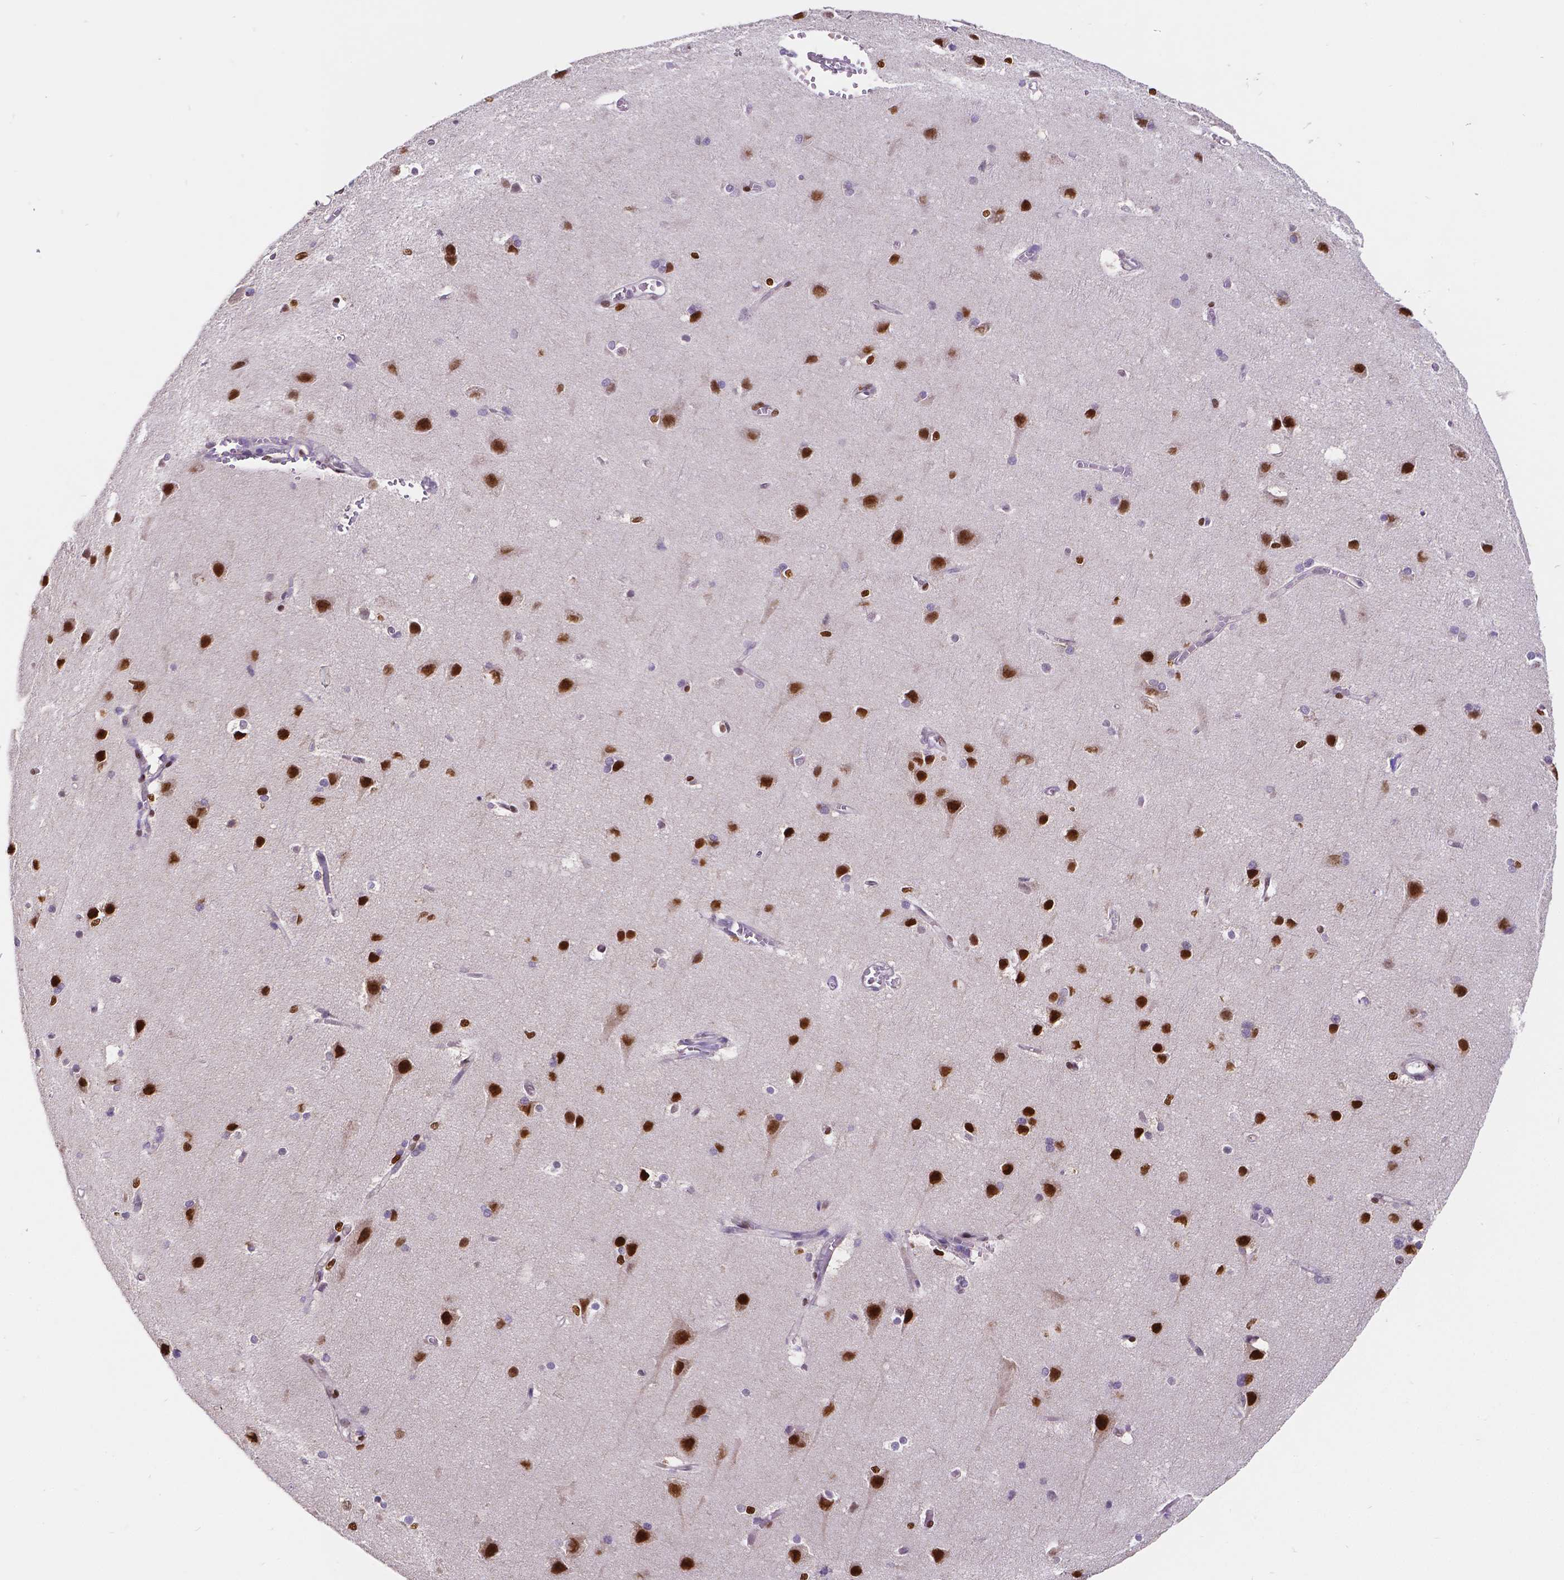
{"staining": {"intensity": "negative", "quantity": "none", "location": "none"}, "tissue": "cerebral cortex", "cell_type": "Endothelial cells", "image_type": "normal", "snomed": [{"axis": "morphology", "description": "Normal tissue, NOS"}, {"axis": "topography", "description": "Cerebral cortex"}], "caption": "Immunohistochemistry image of unremarkable cerebral cortex: human cerebral cortex stained with DAB (3,3'-diaminobenzidine) reveals no significant protein expression in endothelial cells. (DAB (3,3'-diaminobenzidine) immunohistochemistry (IHC), high magnification).", "gene": "MEF2C", "patient": {"sex": "male", "age": 37}}